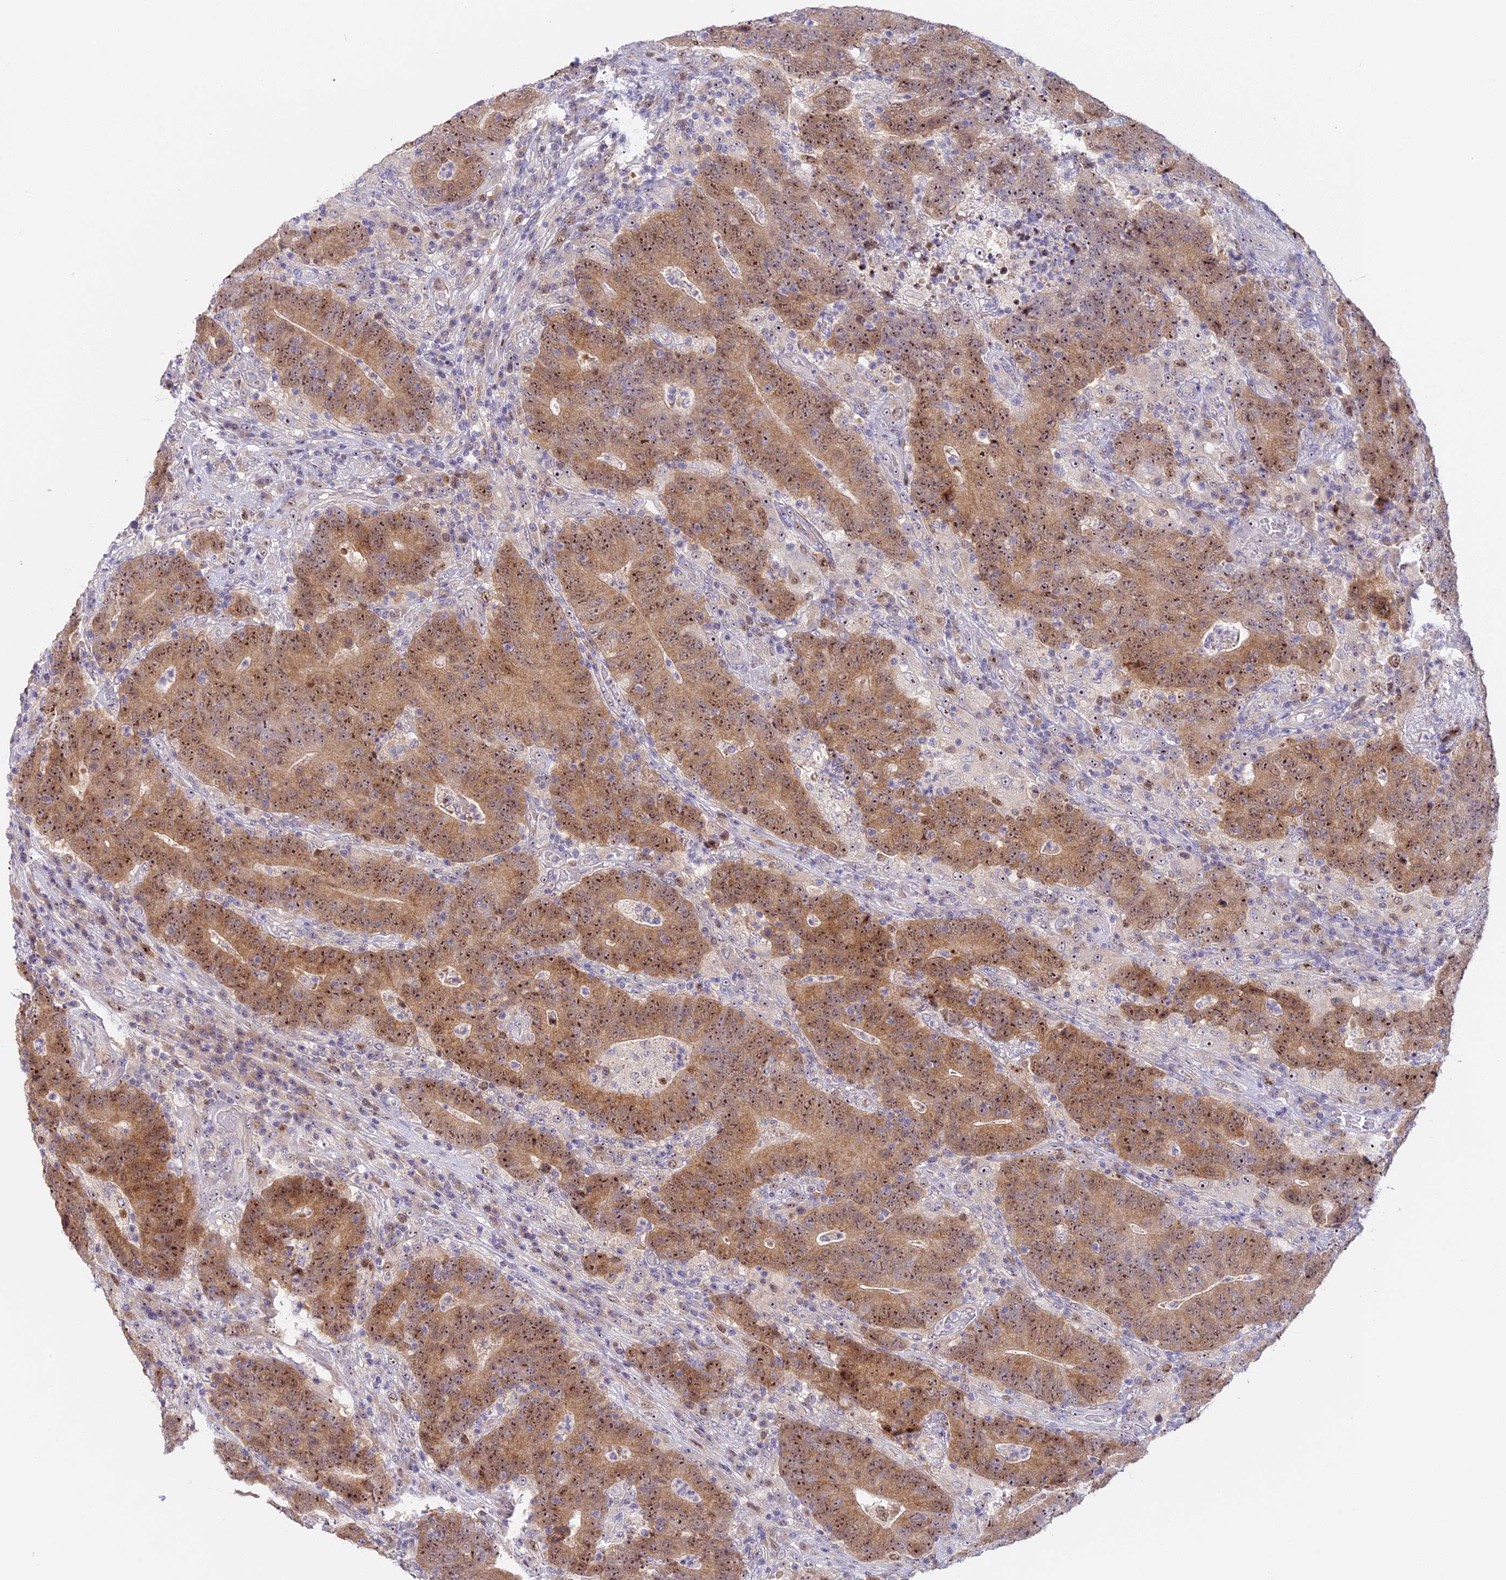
{"staining": {"intensity": "moderate", "quantity": ">75%", "location": "cytoplasmic/membranous,nuclear"}, "tissue": "colorectal cancer", "cell_type": "Tumor cells", "image_type": "cancer", "snomed": [{"axis": "morphology", "description": "Normal tissue, NOS"}, {"axis": "morphology", "description": "Adenocarcinoma, NOS"}, {"axis": "topography", "description": "Colon"}], "caption": "Colorectal adenocarcinoma stained for a protein exhibits moderate cytoplasmic/membranous and nuclear positivity in tumor cells.", "gene": "RAD51", "patient": {"sex": "female", "age": 75}}